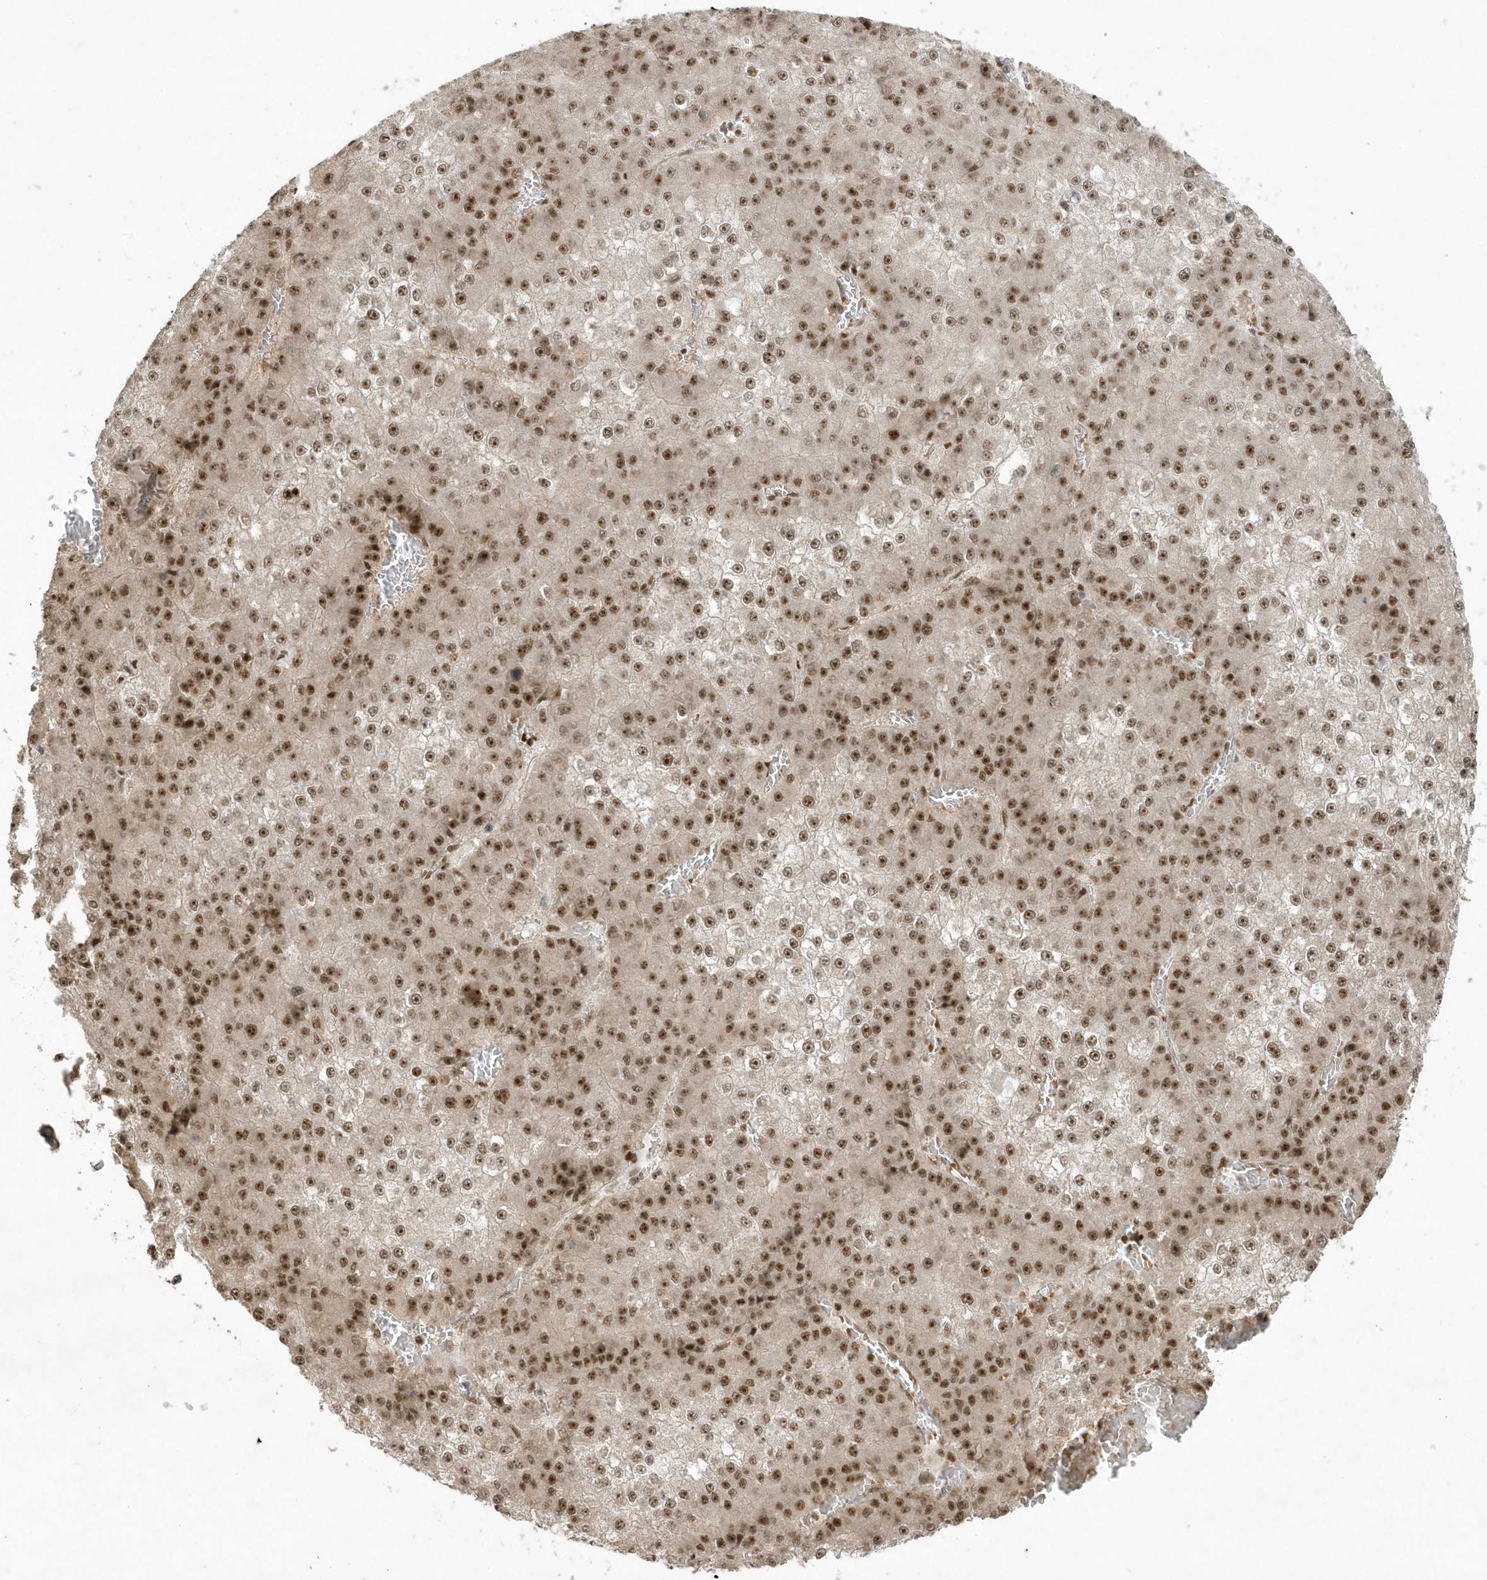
{"staining": {"intensity": "strong", "quantity": "25%-75%", "location": "nuclear"}, "tissue": "liver cancer", "cell_type": "Tumor cells", "image_type": "cancer", "snomed": [{"axis": "morphology", "description": "Carcinoma, Hepatocellular, NOS"}, {"axis": "topography", "description": "Liver"}], "caption": "High-magnification brightfield microscopy of liver cancer (hepatocellular carcinoma) stained with DAB (3,3'-diaminobenzidine) (brown) and counterstained with hematoxylin (blue). tumor cells exhibit strong nuclear staining is present in approximately25%-75% of cells. The protein is shown in brown color, while the nuclei are stained blue.", "gene": "PPIL2", "patient": {"sex": "female", "age": 73}}